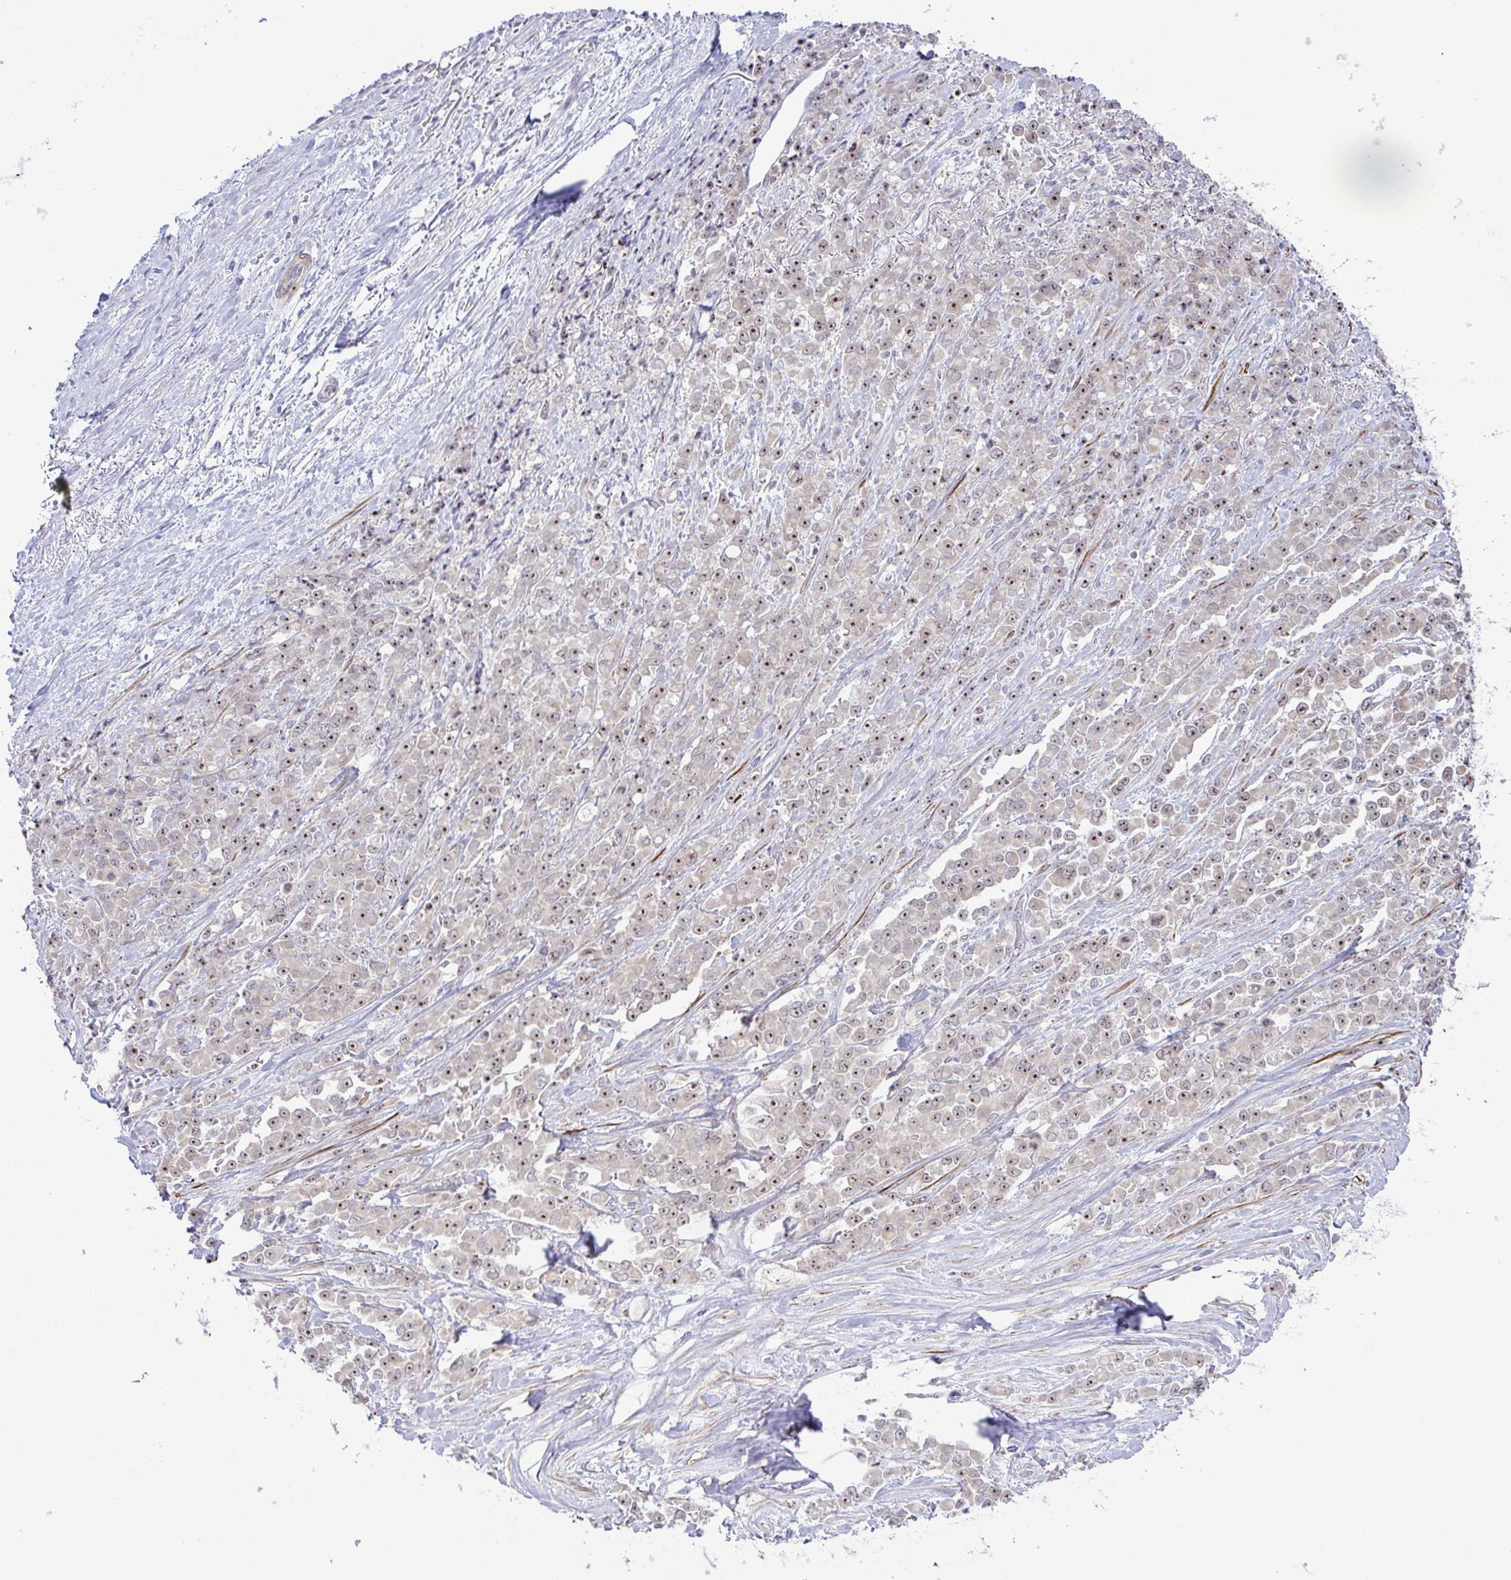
{"staining": {"intensity": "moderate", "quantity": "25%-75%", "location": "nuclear"}, "tissue": "stomach cancer", "cell_type": "Tumor cells", "image_type": "cancer", "snomed": [{"axis": "morphology", "description": "Adenocarcinoma, NOS"}, {"axis": "topography", "description": "Stomach"}], "caption": "Brown immunohistochemical staining in adenocarcinoma (stomach) shows moderate nuclear expression in about 25%-75% of tumor cells.", "gene": "RSL24D1", "patient": {"sex": "female", "age": 76}}